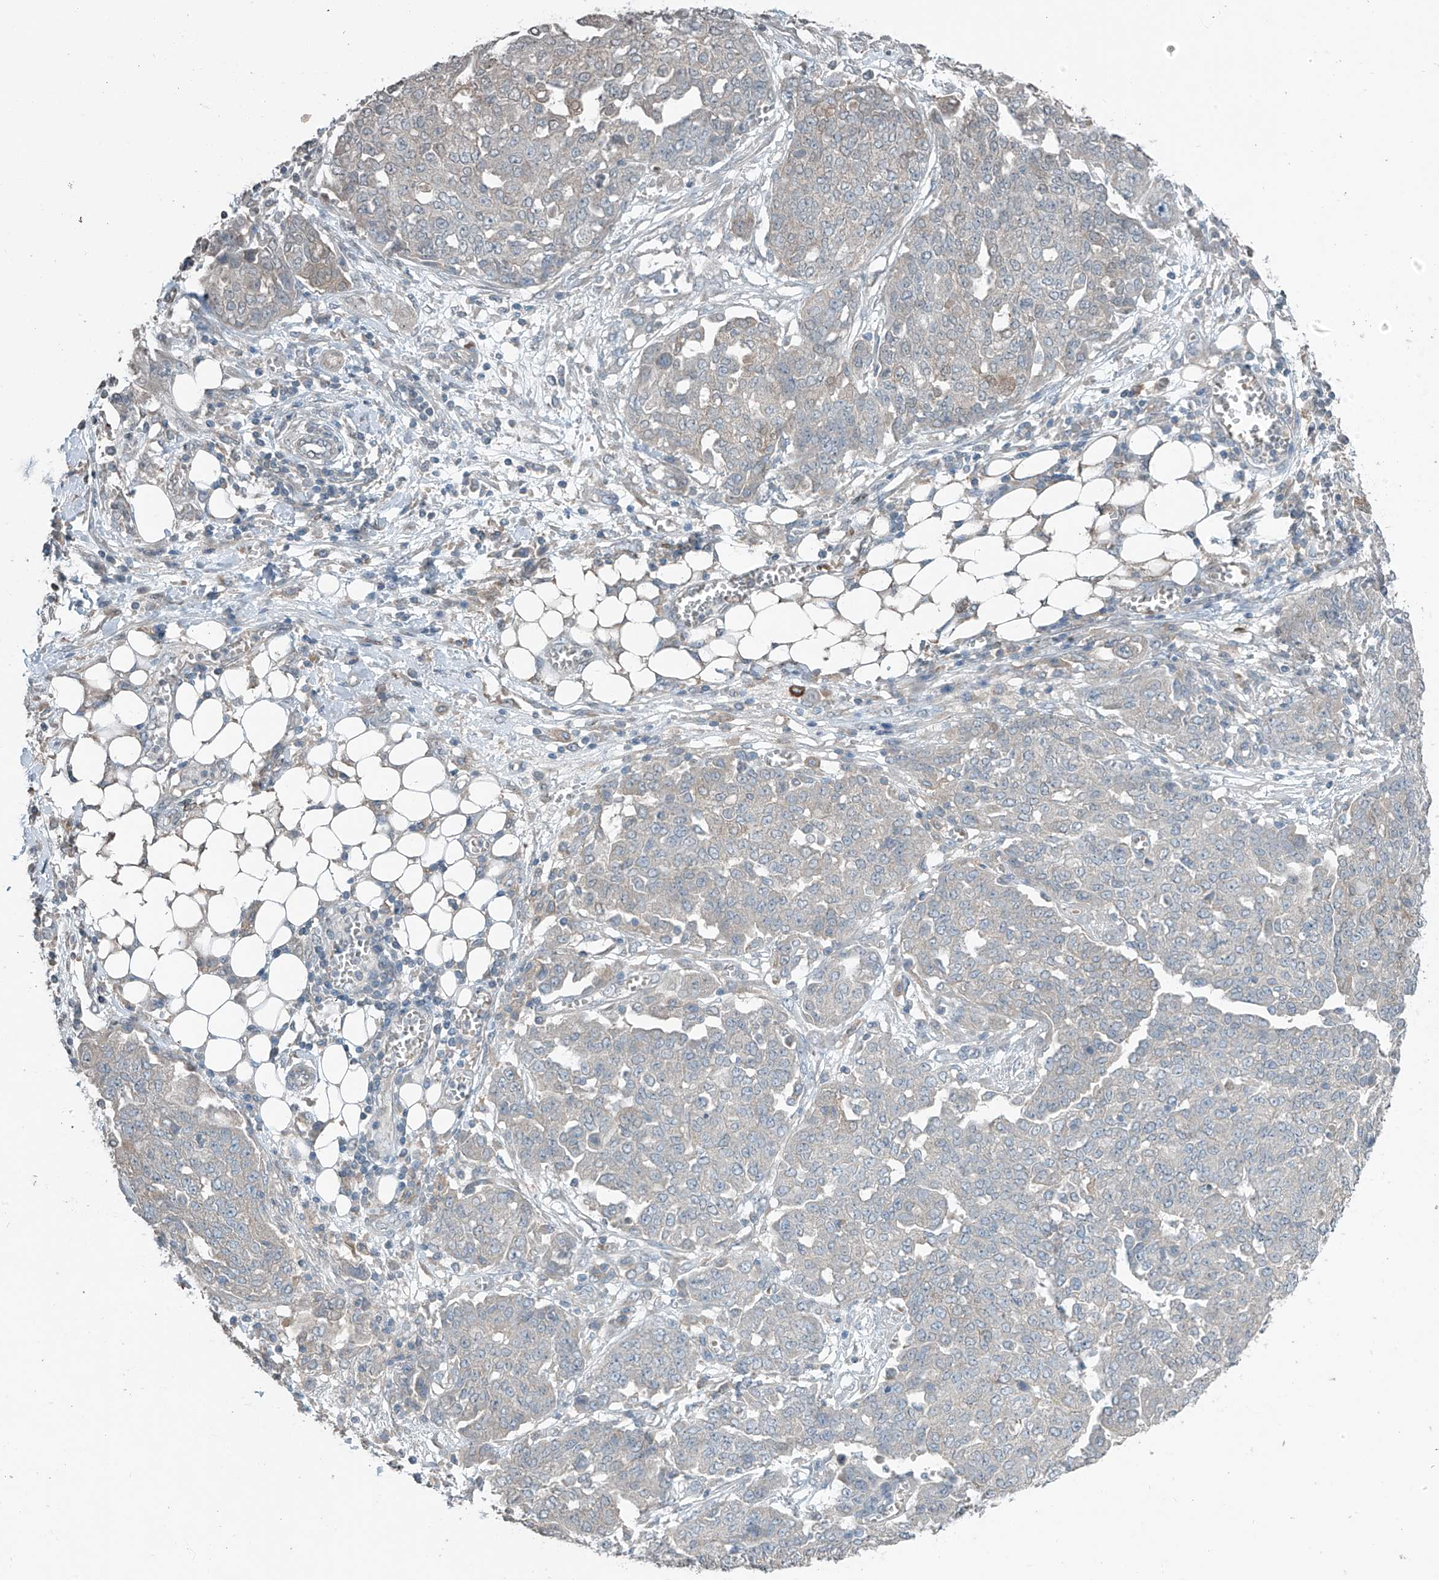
{"staining": {"intensity": "negative", "quantity": "none", "location": "none"}, "tissue": "ovarian cancer", "cell_type": "Tumor cells", "image_type": "cancer", "snomed": [{"axis": "morphology", "description": "Cystadenocarcinoma, serous, NOS"}, {"axis": "topography", "description": "Soft tissue"}, {"axis": "topography", "description": "Ovary"}], "caption": "Protein analysis of serous cystadenocarcinoma (ovarian) reveals no significant expression in tumor cells. Brightfield microscopy of immunohistochemistry (IHC) stained with DAB (brown) and hematoxylin (blue), captured at high magnification.", "gene": "HOXA11", "patient": {"sex": "female", "age": 57}}